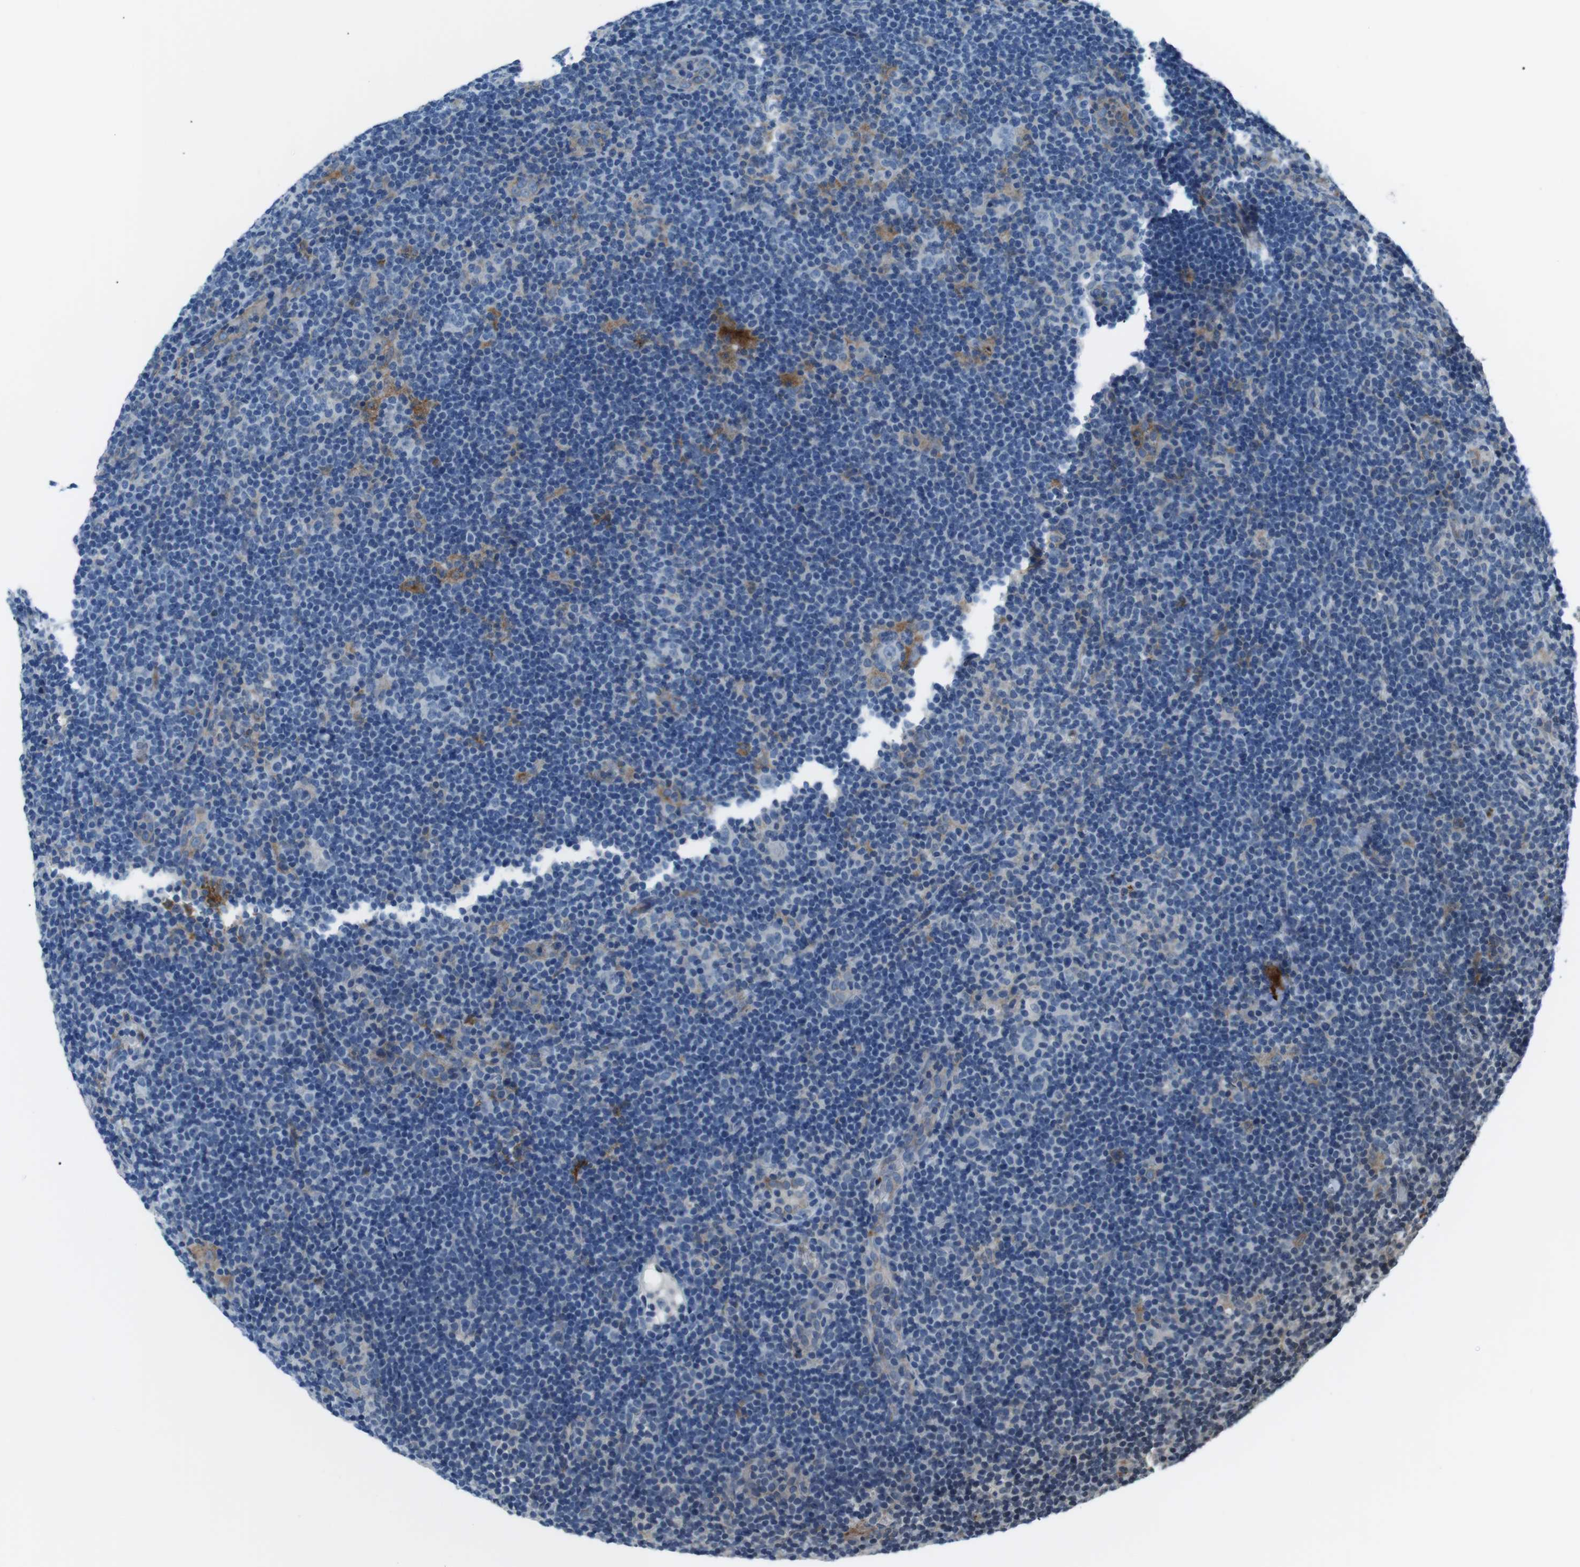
{"staining": {"intensity": "negative", "quantity": "none", "location": "none"}, "tissue": "lymphoma", "cell_type": "Tumor cells", "image_type": "cancer", "snomed": [{"axis": "morphology", "description": "Hodgkin's disease, NOS"}, {"axis": "topography", "description": "Lymph node"}], "caption": "There is no significant positivity in tumor cells of Hodgkin's disease. The staining is performed using DAB brown chromogen with nuclei counter-stained in using hematoxylin.", "gene": "CSF2RA", "patient": {"sex": "female", "age": 57}}